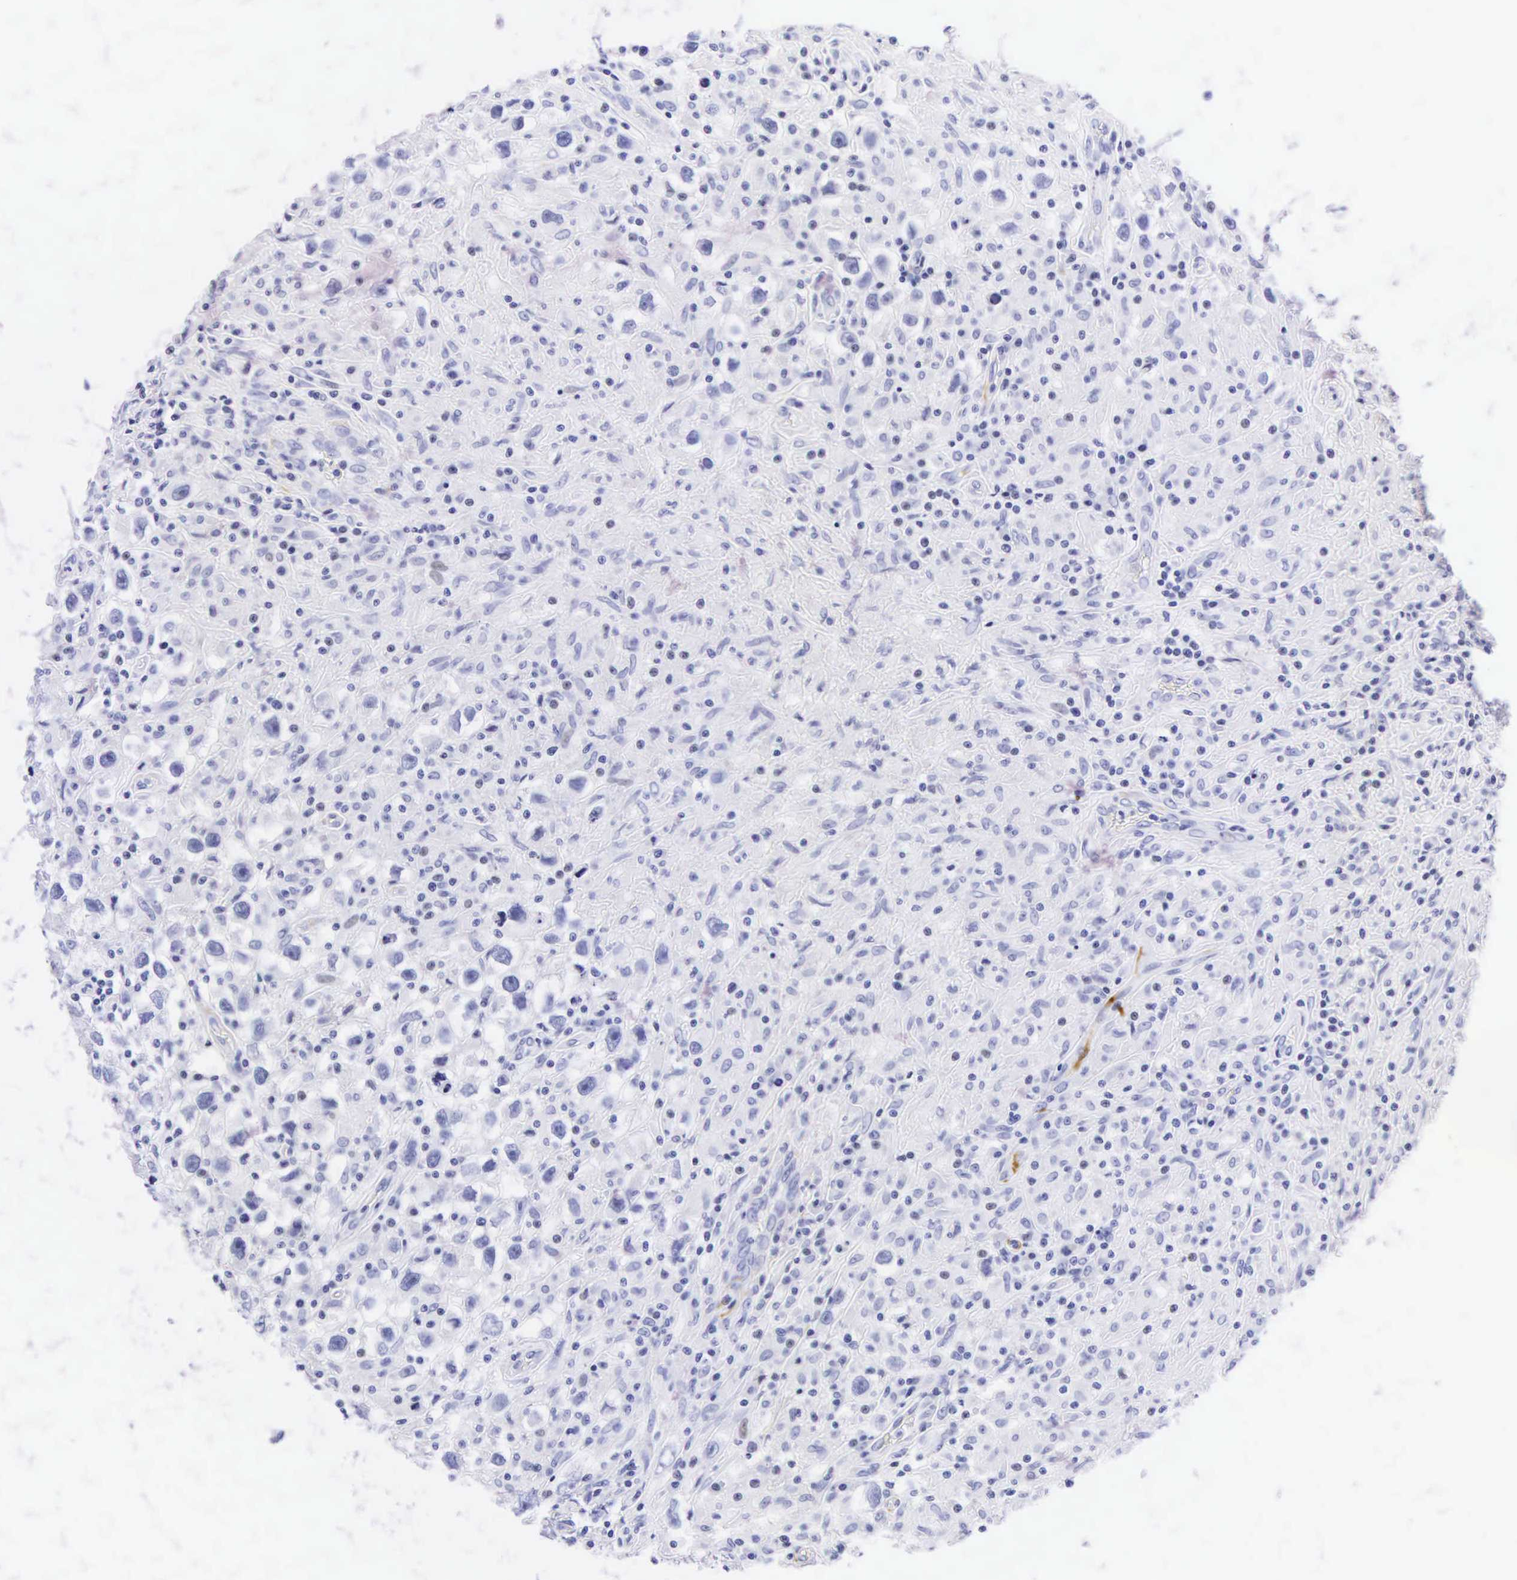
{"staining": {"intensity": "negative", "quantity": "none", "location": "none"}, "tissue": "testis cancer", "cell_type": "Tumor cells", "image_type": "cancer", "snomed": [{"axis": "morphology", "description": "Seminoma, NOS"}, {"axis": "topography", "description": "Testis"}], "caption": "Immunohistochemical staining of human seminoma (testis) demonstrates no significant positivity in tumor cells.", "gene": "DES", "patient": {"sex": "male", "age": 34}}